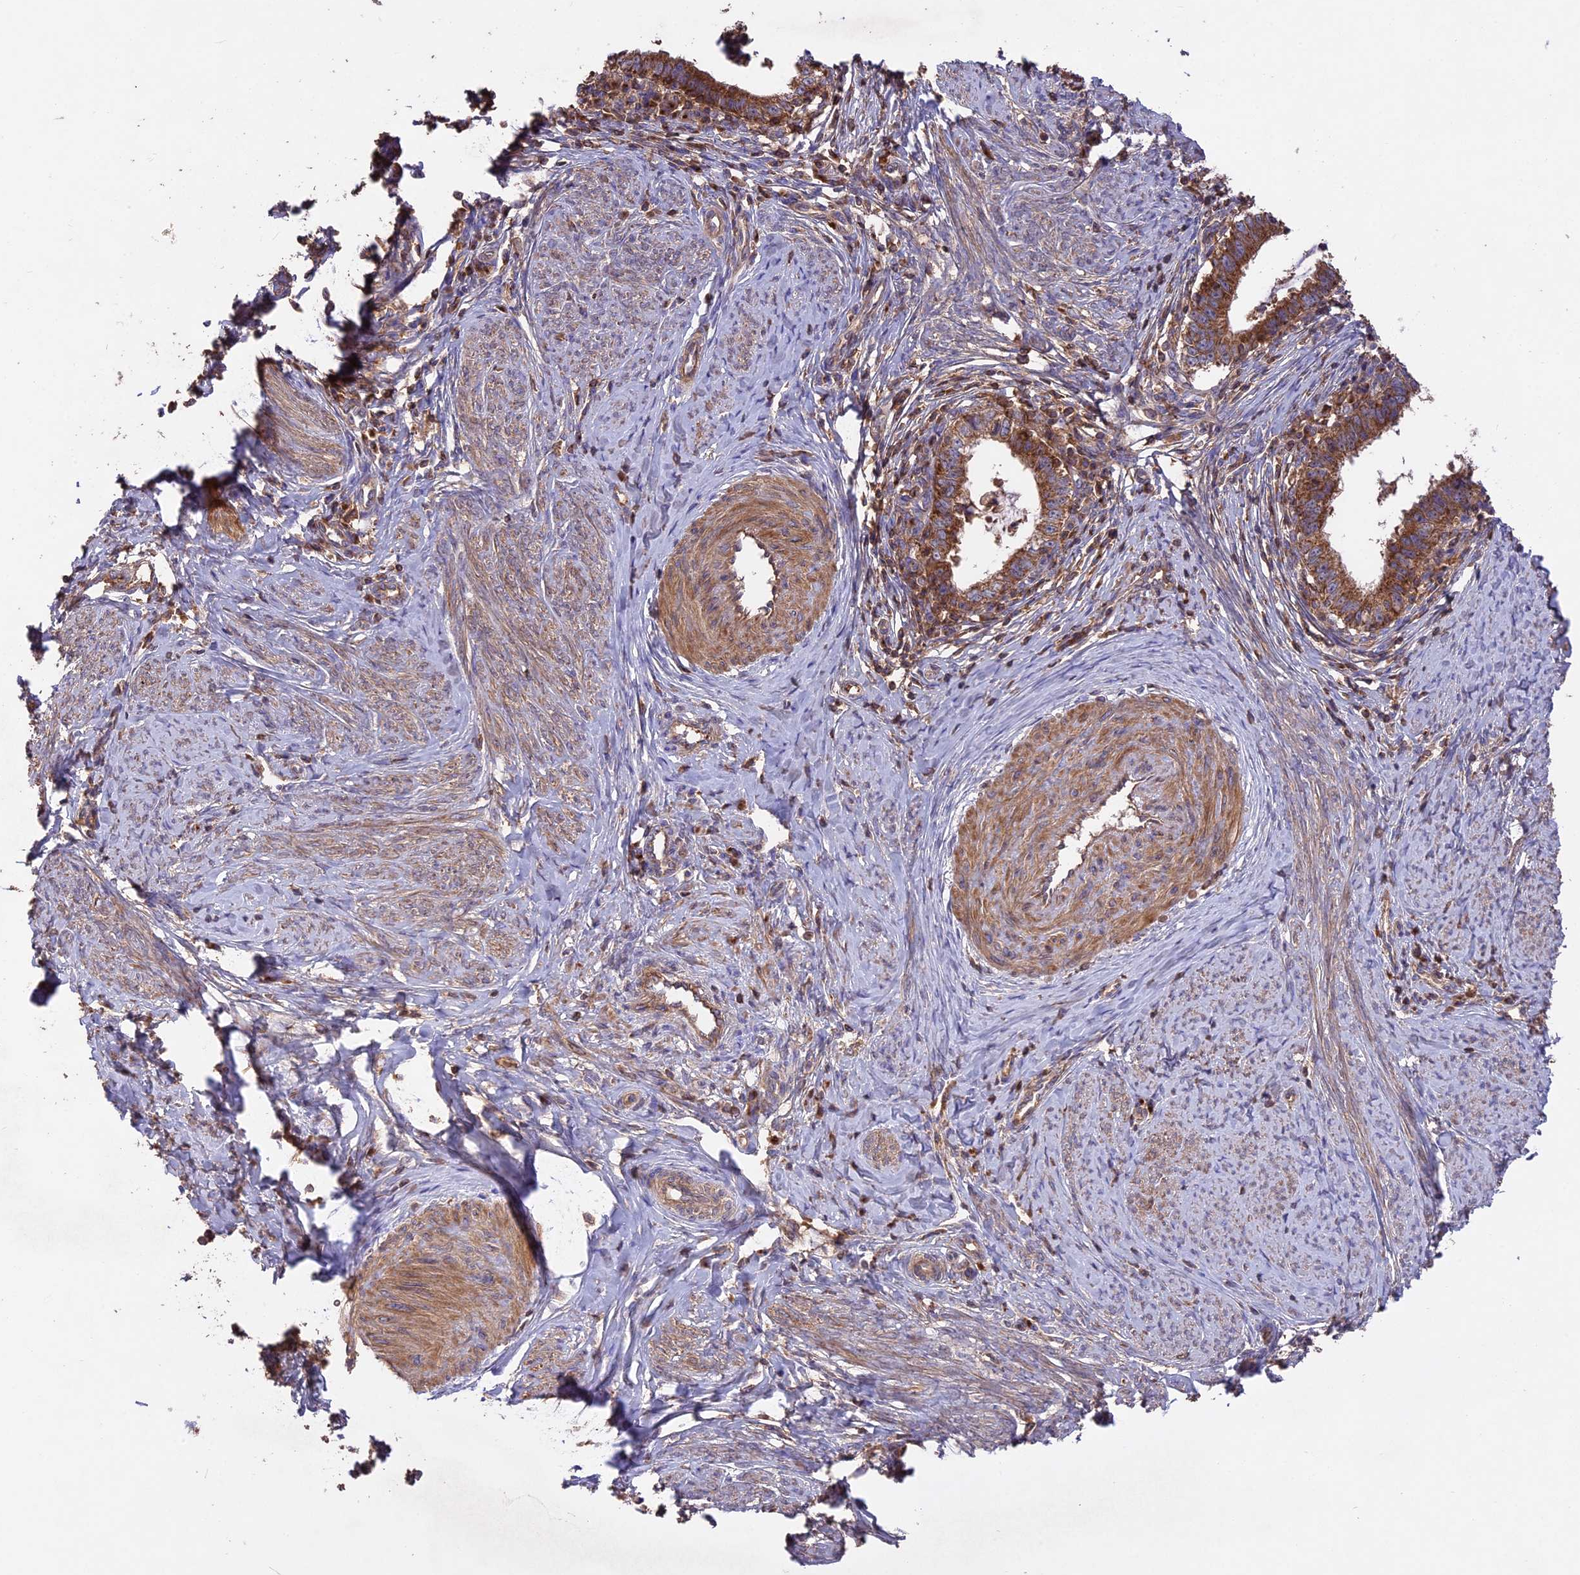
{"staining": {"intensity": "strong", "quantity": ">75%", "location": "cytoplasmic/membranous"}, "tissue": "cervical cancer", "cell_type": "Tumor cells", "image_type": "cancer", "snomed": [{"axis": "morphology", "description": "Adenocarcinoma, NOS"}, {"axis": "topography", "description": "Cervix"}], "caption": "Immunohistochemistry histopathology image of cervical cancer stained for a protein (brown), which demonstrates high levels of strong cytoplasmic/membranous staining in about >75% of tumor cells.", "gene": "NUDT8", "patient": {"sex": "female", "age": 36}}